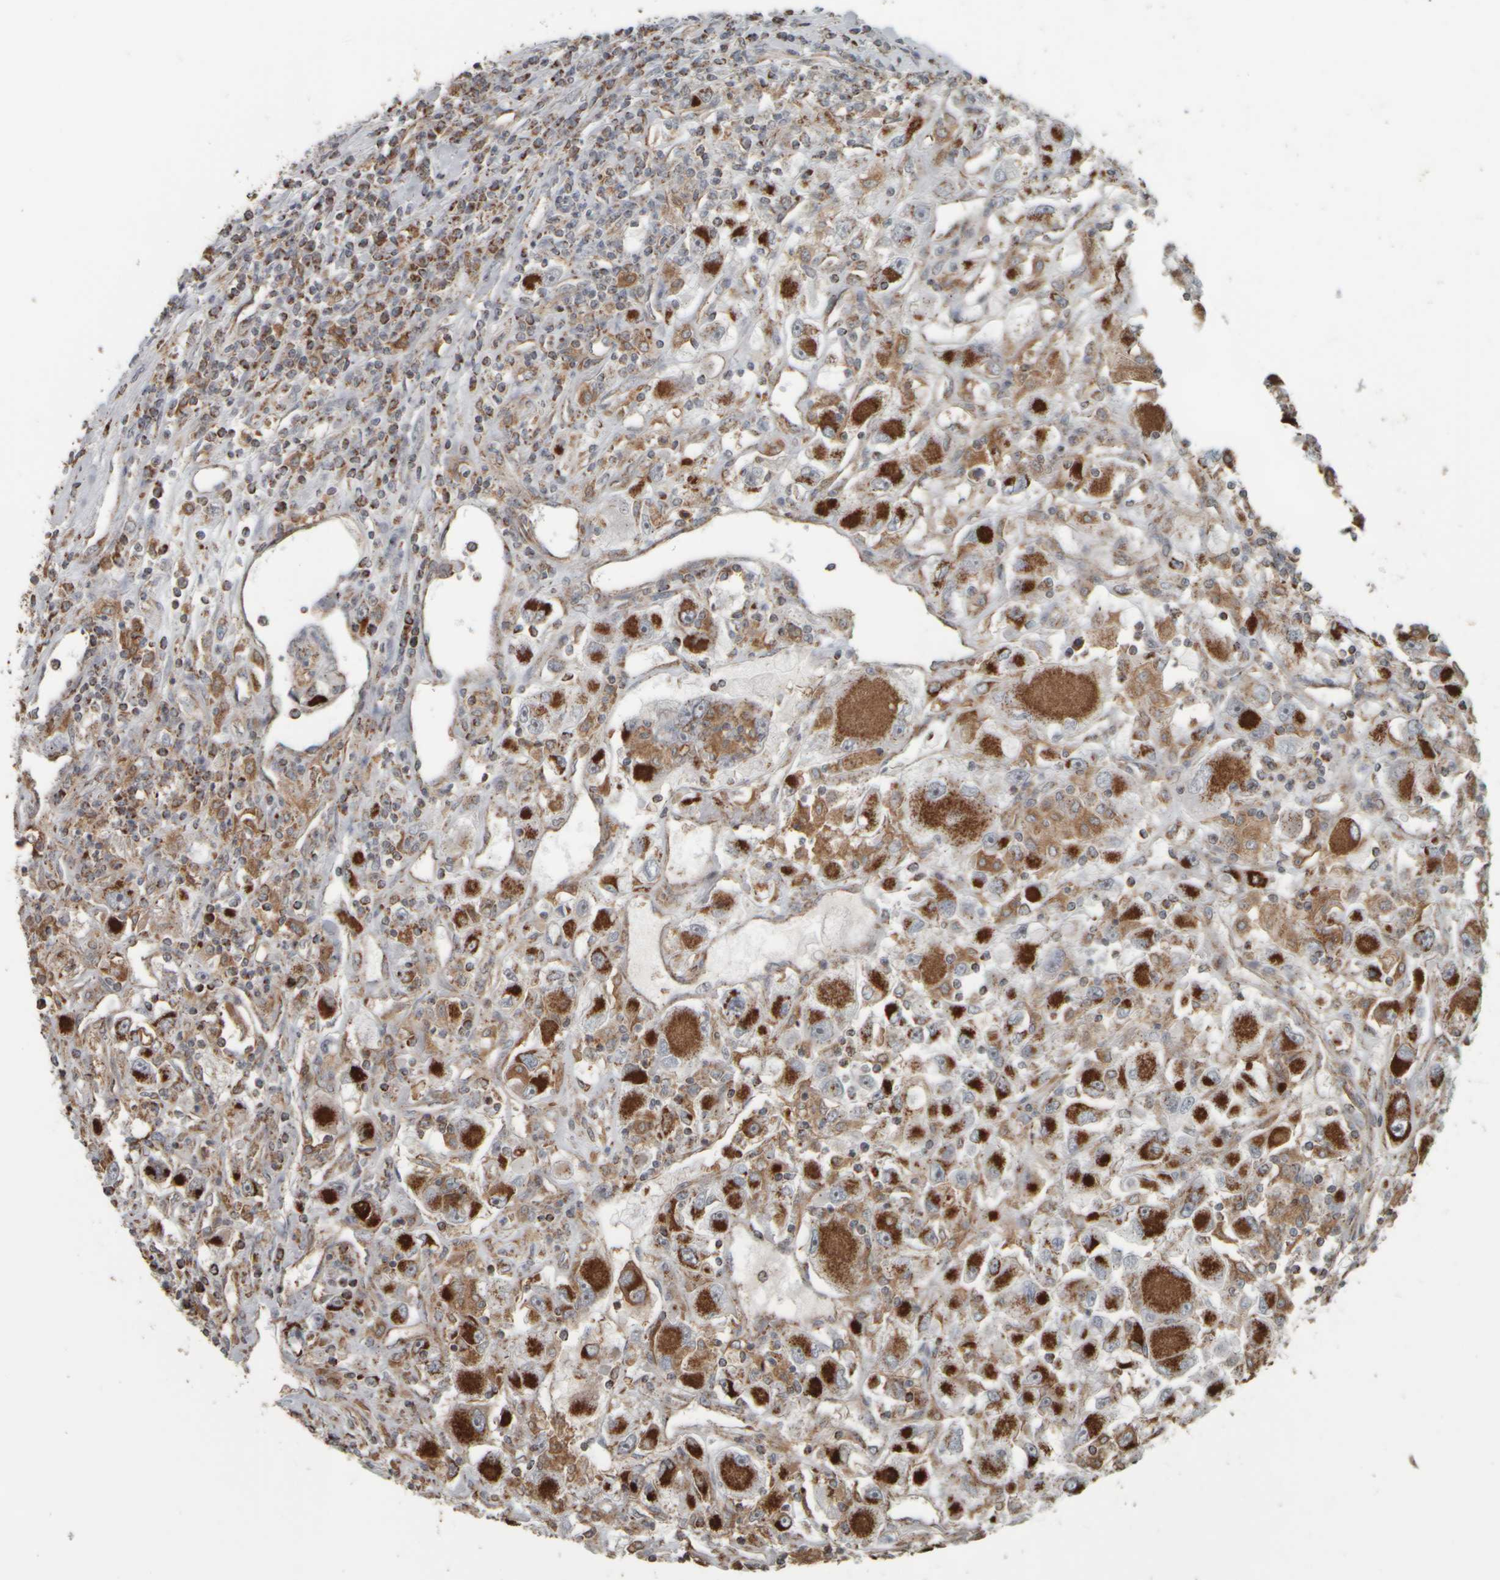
{"staining": {"intensity": "strong", "quantity": ">75%", "location": "cytoplasmic/membranous"}, "tissue": "renal cancer", "cell_type": "Tumor cells", "image_type": "cancer", "snomed": [{"axis": "morphology", "description": "Adenocarcinoma, NOS"}, {"axis": "topography", "description": "Kidney"}], "caption": "A high-resolution image shows immunohistochemistry (IHC) staining of renal cancer, which demonstrates strong cytoplasmic/membranous staining in about >75% of tumor cells.", "gene": "APBB2", "patient": {"sex": "female", "age": 52}}